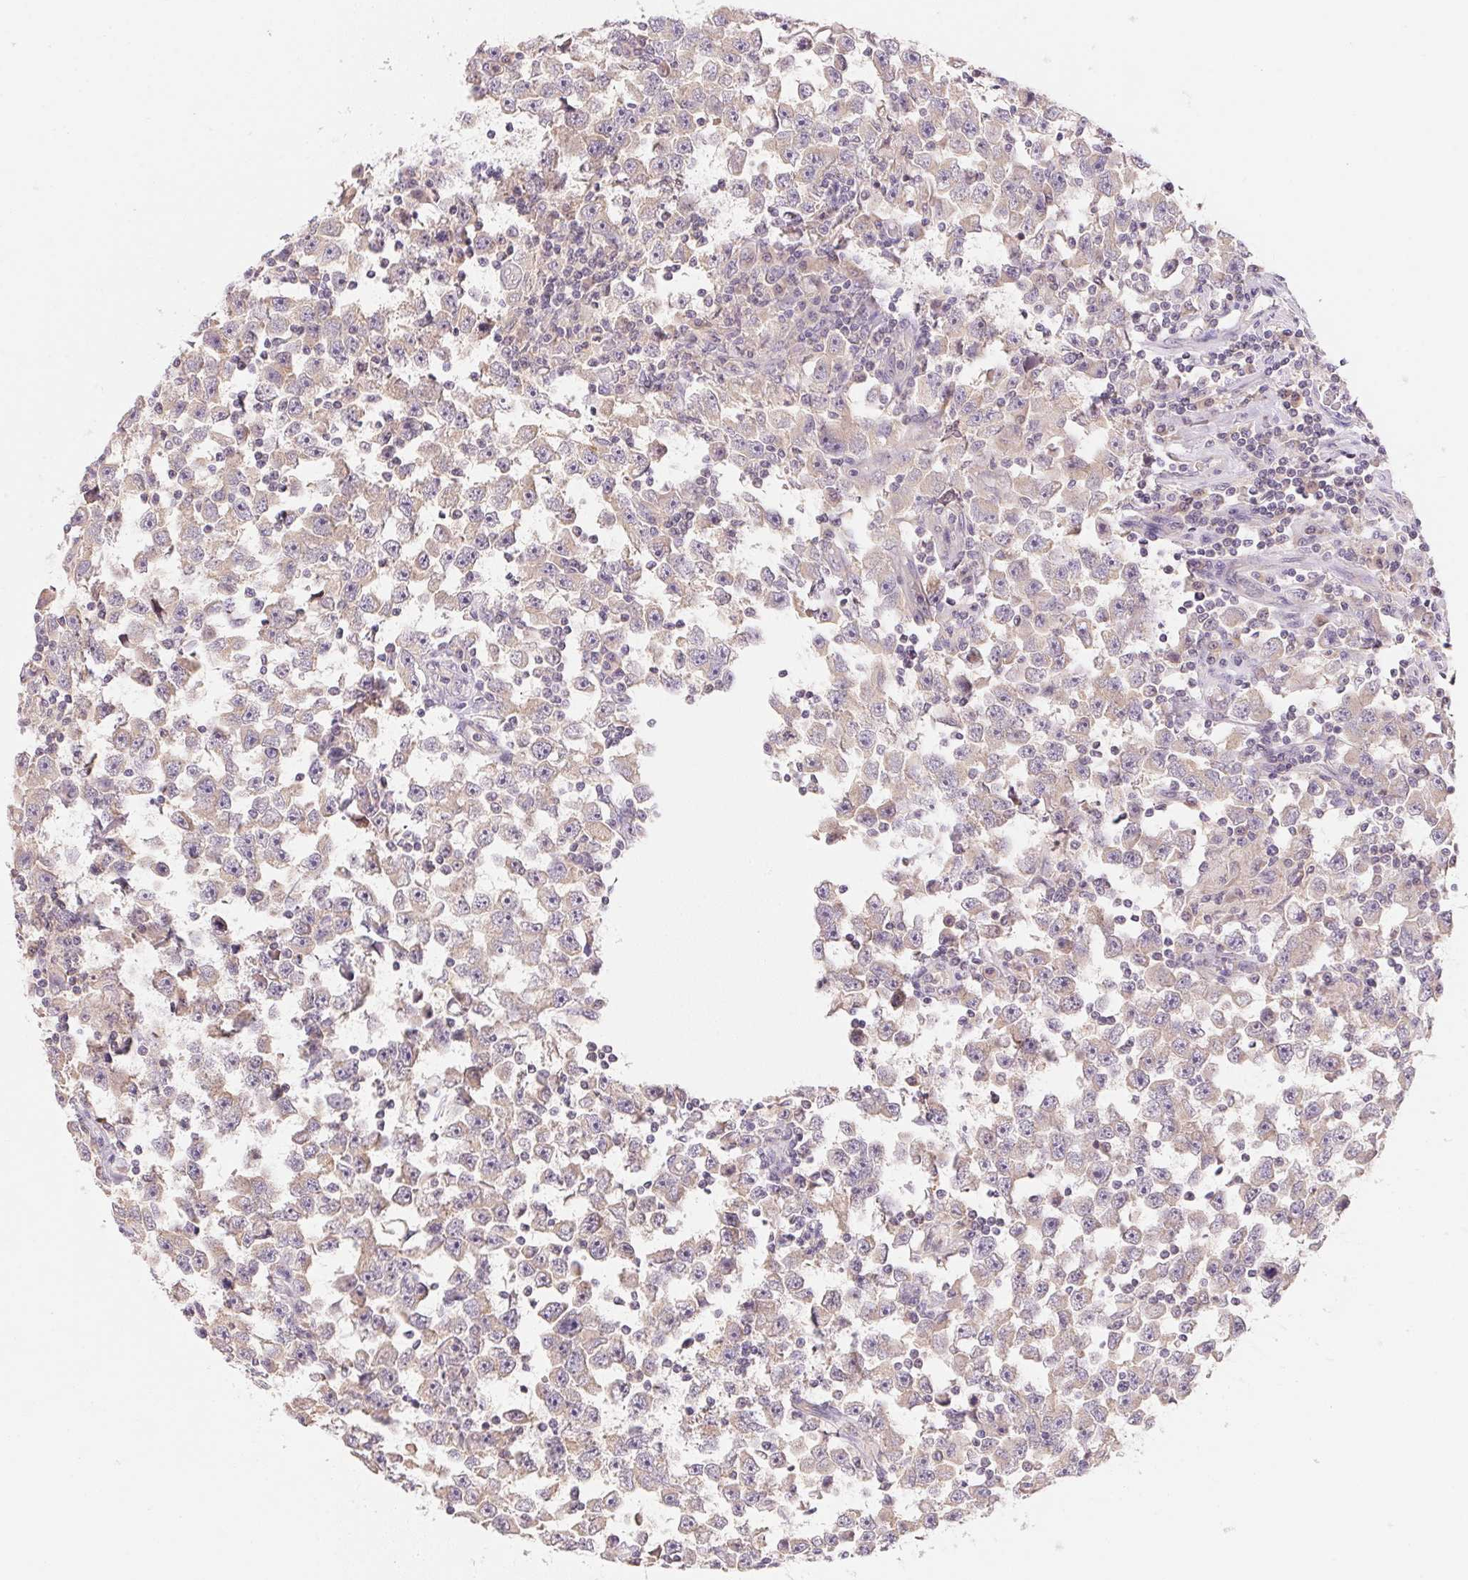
{"staining": {"intensity": "negative", "quantity": "none", "location": "none"}, "tissue": "testis cancer", "cell_type": "Tumor cells", "image_type": "cancer", "snomed": [{"axis": "morphology", "description": "Seminoma, NOS"}, {"axis": "topography", "description": "Testis"}], "caption": "A high-resolution micrograph shows immunohistochemistry staining of testis cancer, which demonstrates no significant positivity in tumor cells.", "gene": "BNIP5", "patient": {"sex": "male", "age": 33}}